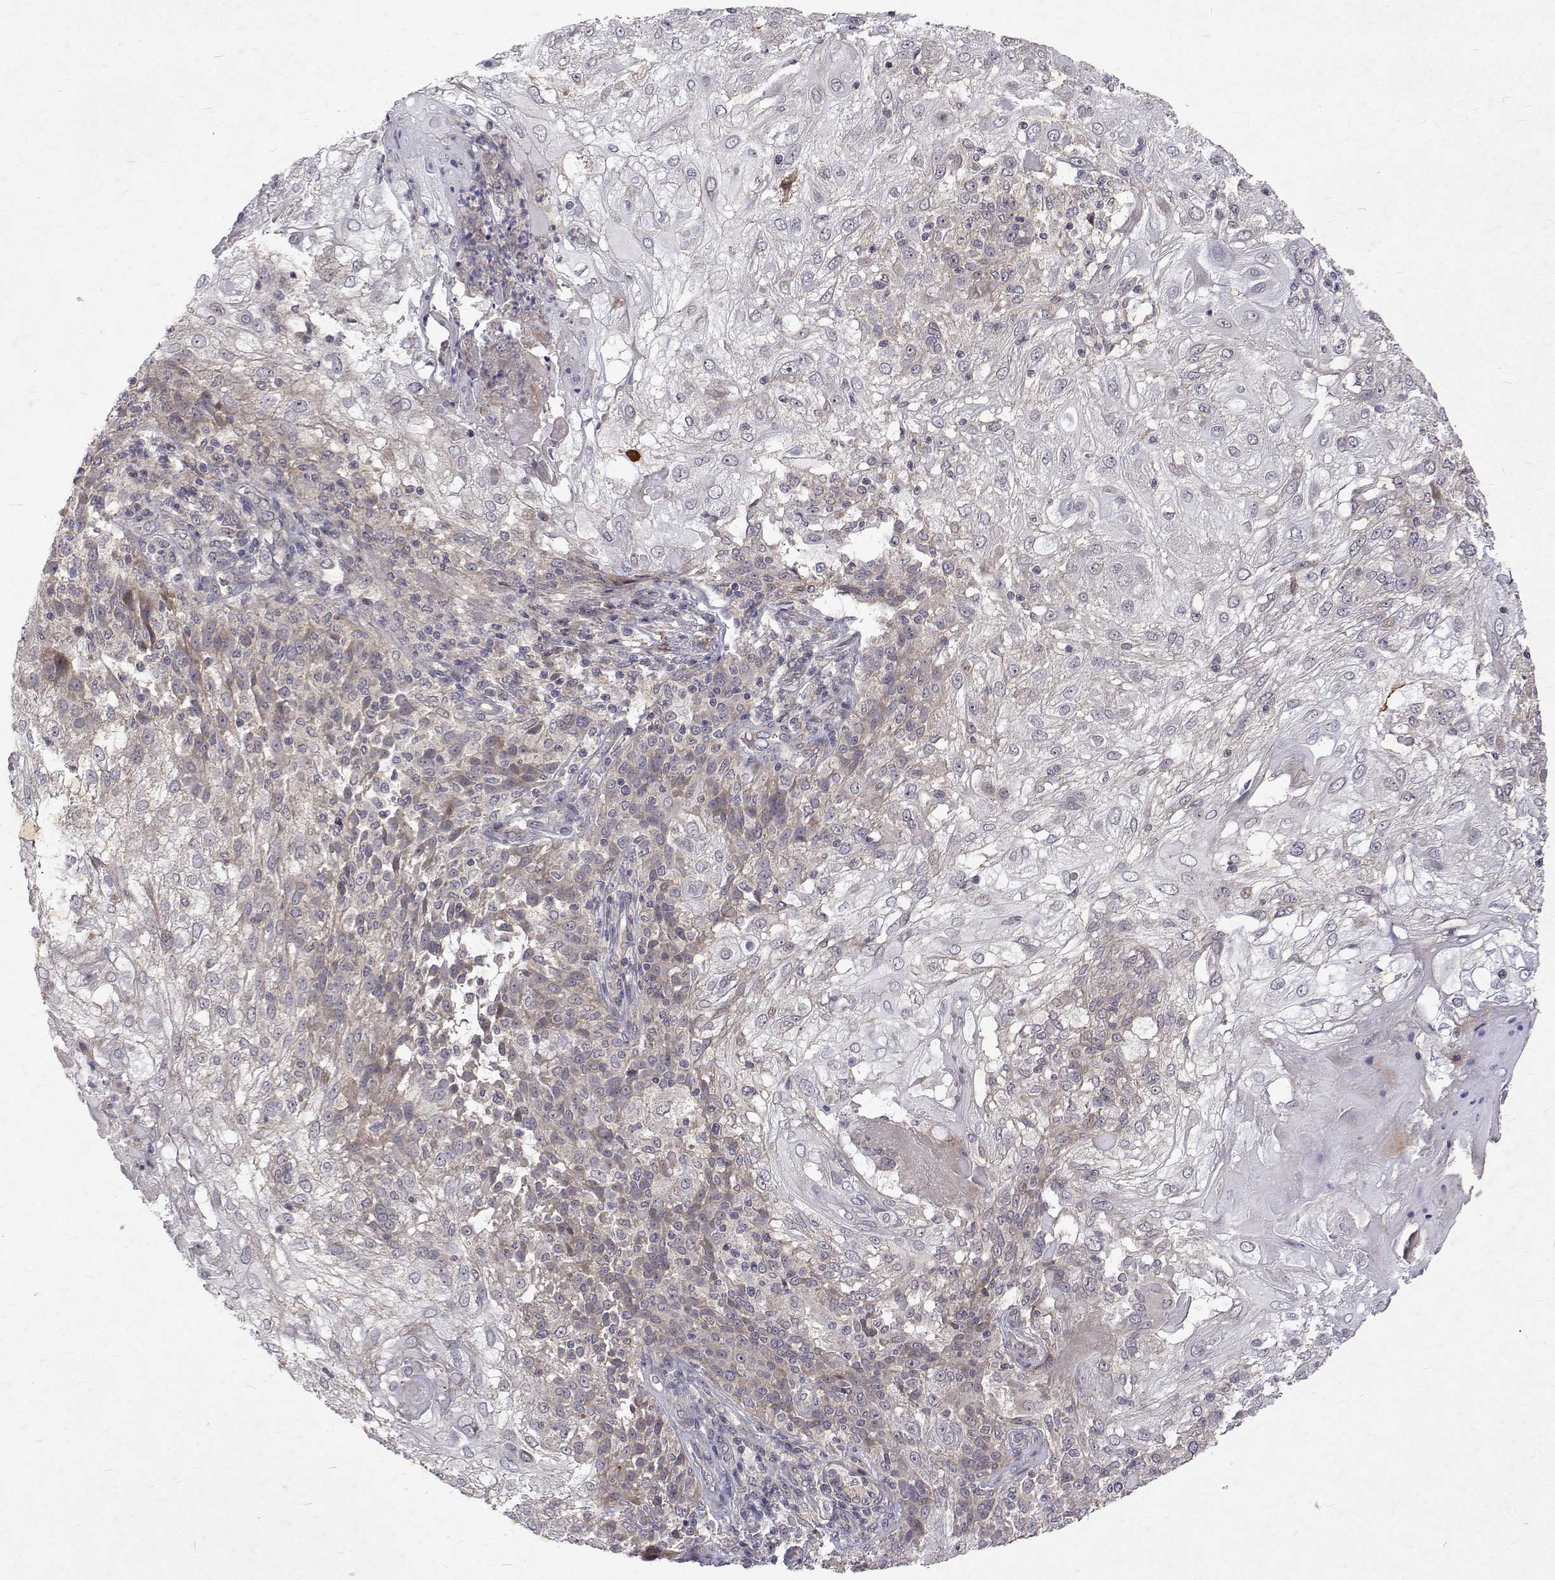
{"staining": {"intensity": "weak", "quantity": "<25%", "location": "cytoplasmic/membranous"}, "tissue": "skin cancer", "cell_type": "Tumor cells", "image_type": "cancer", "snomed": [{"axis": "morphology", "description": "Normal tissue, NOS"}, {"axis": "morphology", "description": "Squamous cell carcinoma, NOS"}, {"axis": "topography", "description": "Skin"}], "caption": "Tumor cells are negative for protein expression in human skin squamous cell carcinoma. (DAB (3,3'-diaminobenzidine) immunohistochemistry visualized using brightfield microscopy, high magnification).", "gene": "ALKBH8", "patient": {"sex": "female", "age": 83}}